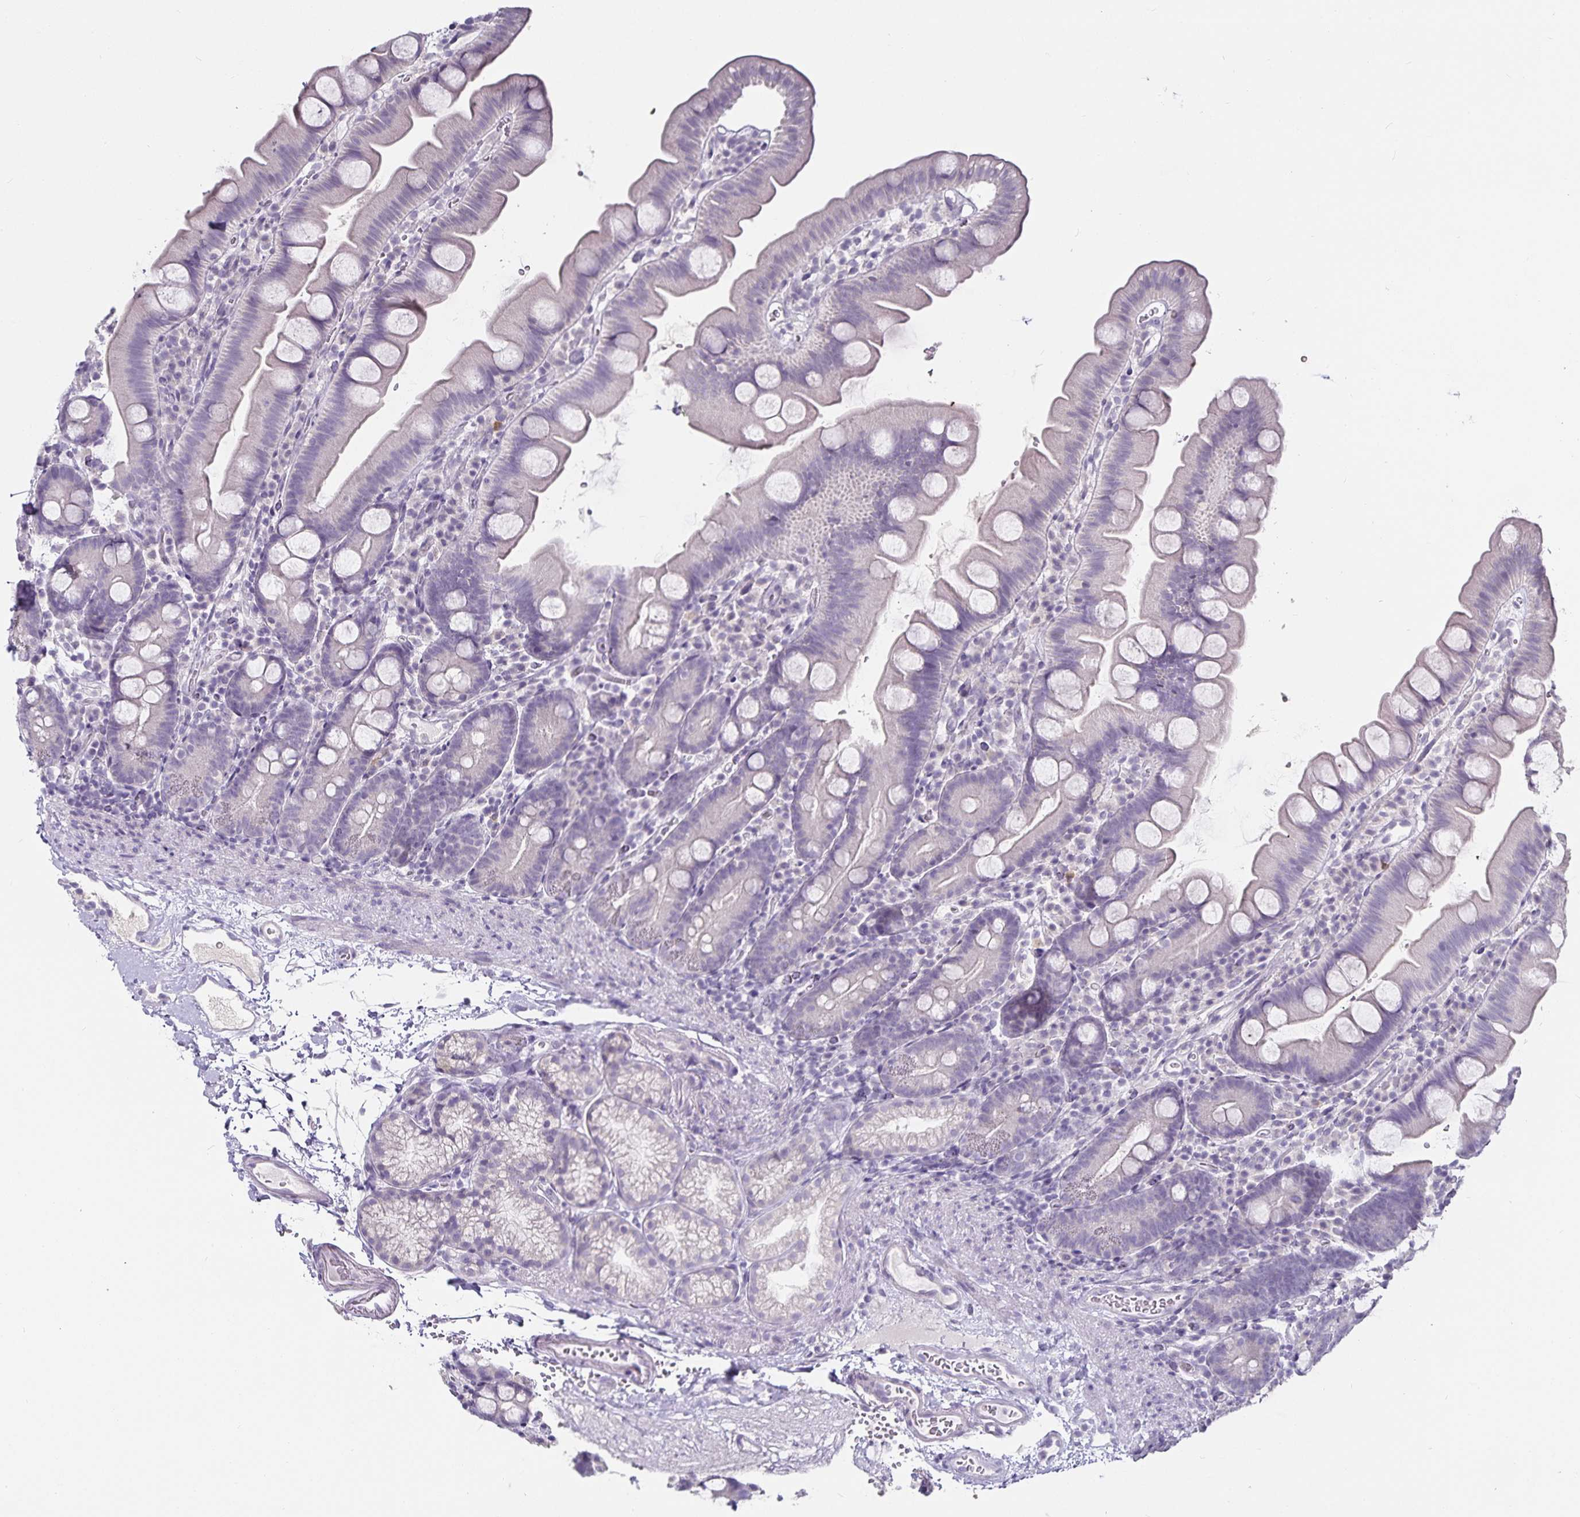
{"staining": {"intensity": "negative", "quantity": "none", "location": "none"}, "tissue": "small intestine", "cell_type": "Glandular cells", "image_type": "normal", "snomed": [{"axis": "morphology", "description": "Normal tissue, NOS"}, {"axis": "topography", "description": "Small intestine"}], "caption": "Glandular cells show no significant expression in benign small intestine.", "gene": "CA12", "patient": {"sex": "female", "age": 68}}